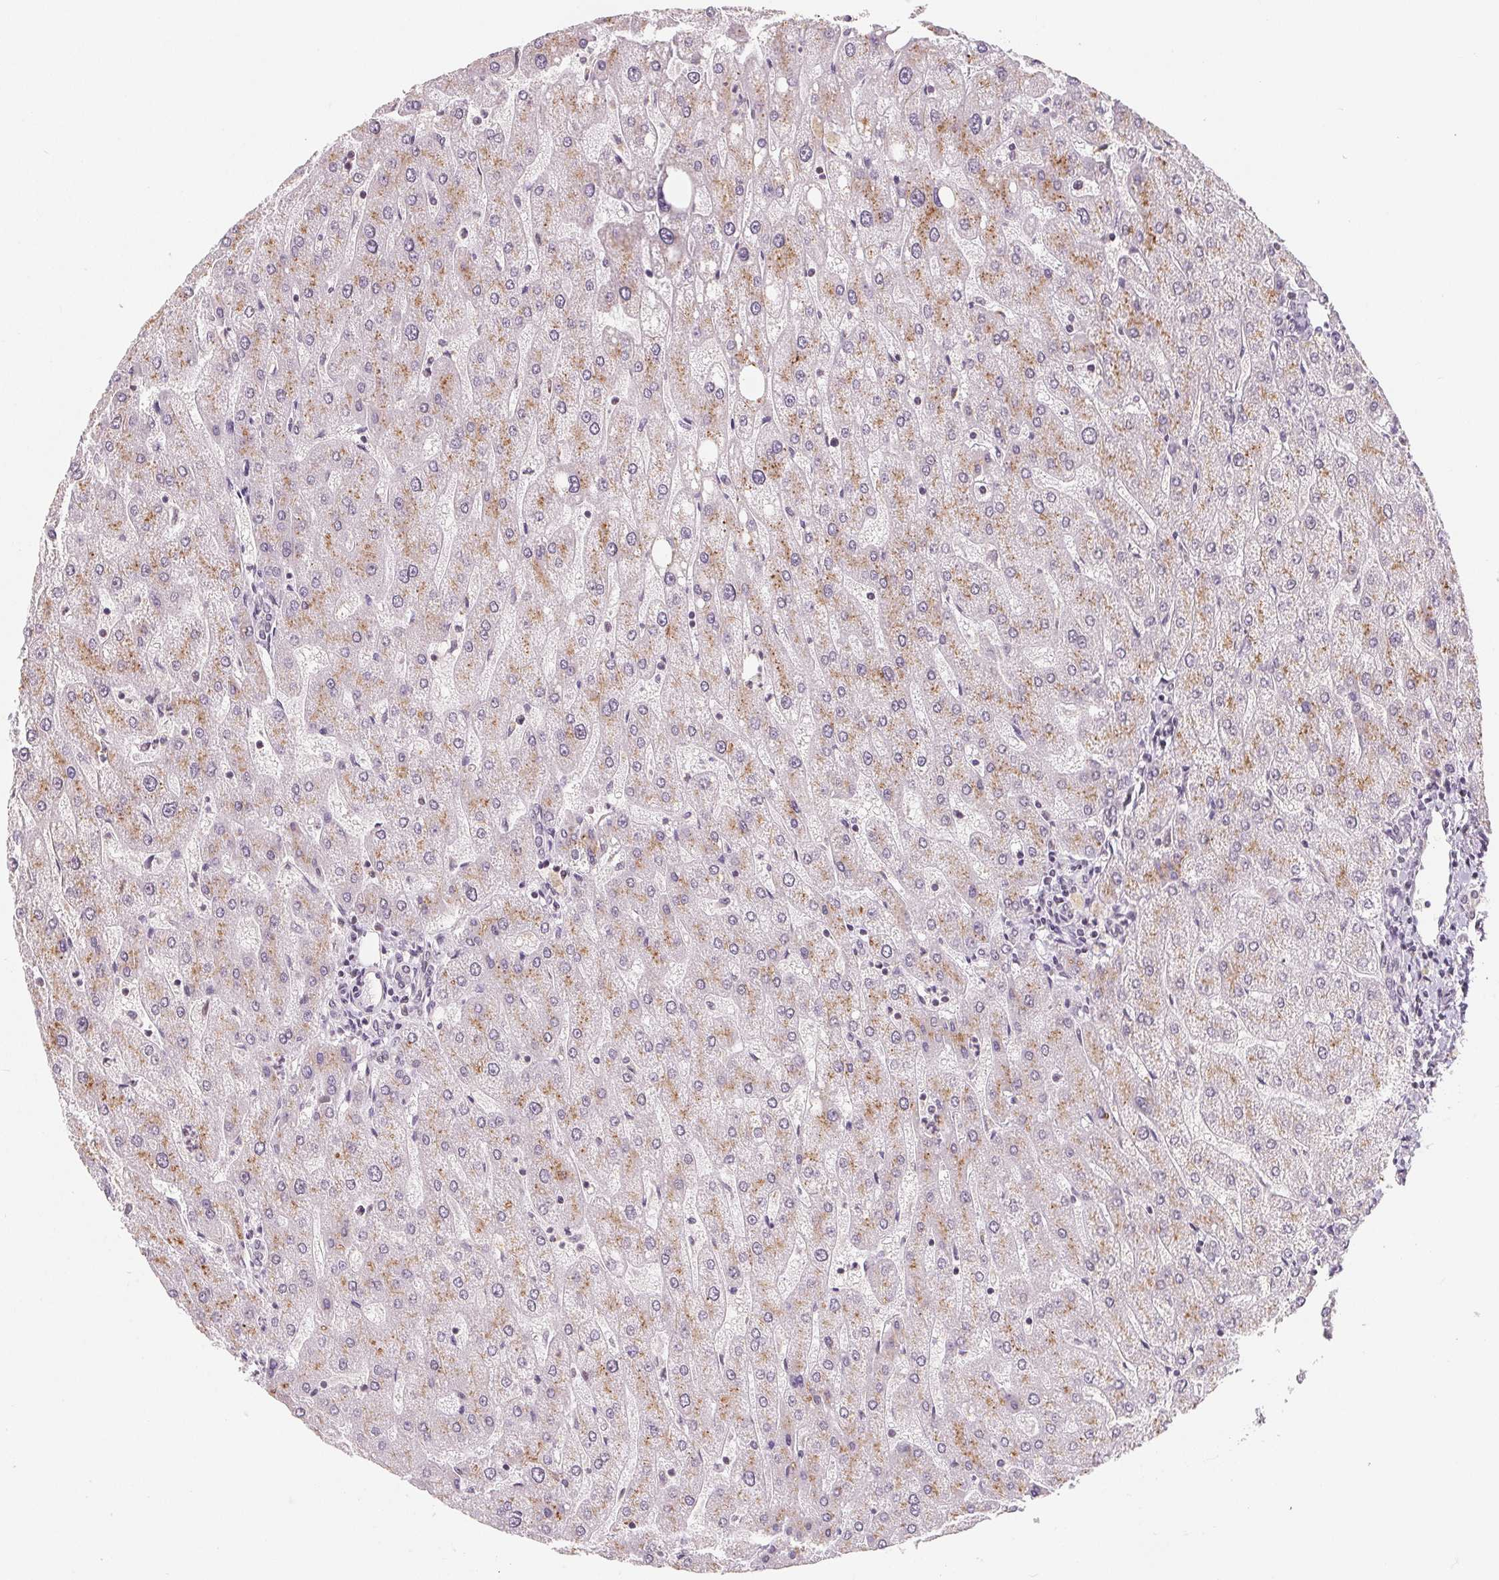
{"staining": {"intensity": "negative", "quantity": "none", "location": "none"}, "tissue": "liver", "cell_type": "Cholangiocytes", "image_type": "normal", "snomed": [{"axis": "morphology", "description": "Normal tissue, NOS"}, {"axis": "topography", "description": "Liver"}], "caption": "Cholangiocytes are negative for protein expression in normal human liver. (DAB (3,3'-diaminobenzidine) IHC with hematoxylin counter stain).", "gene": "NXF3", "patient": {"sex": "male", "age": 67}}